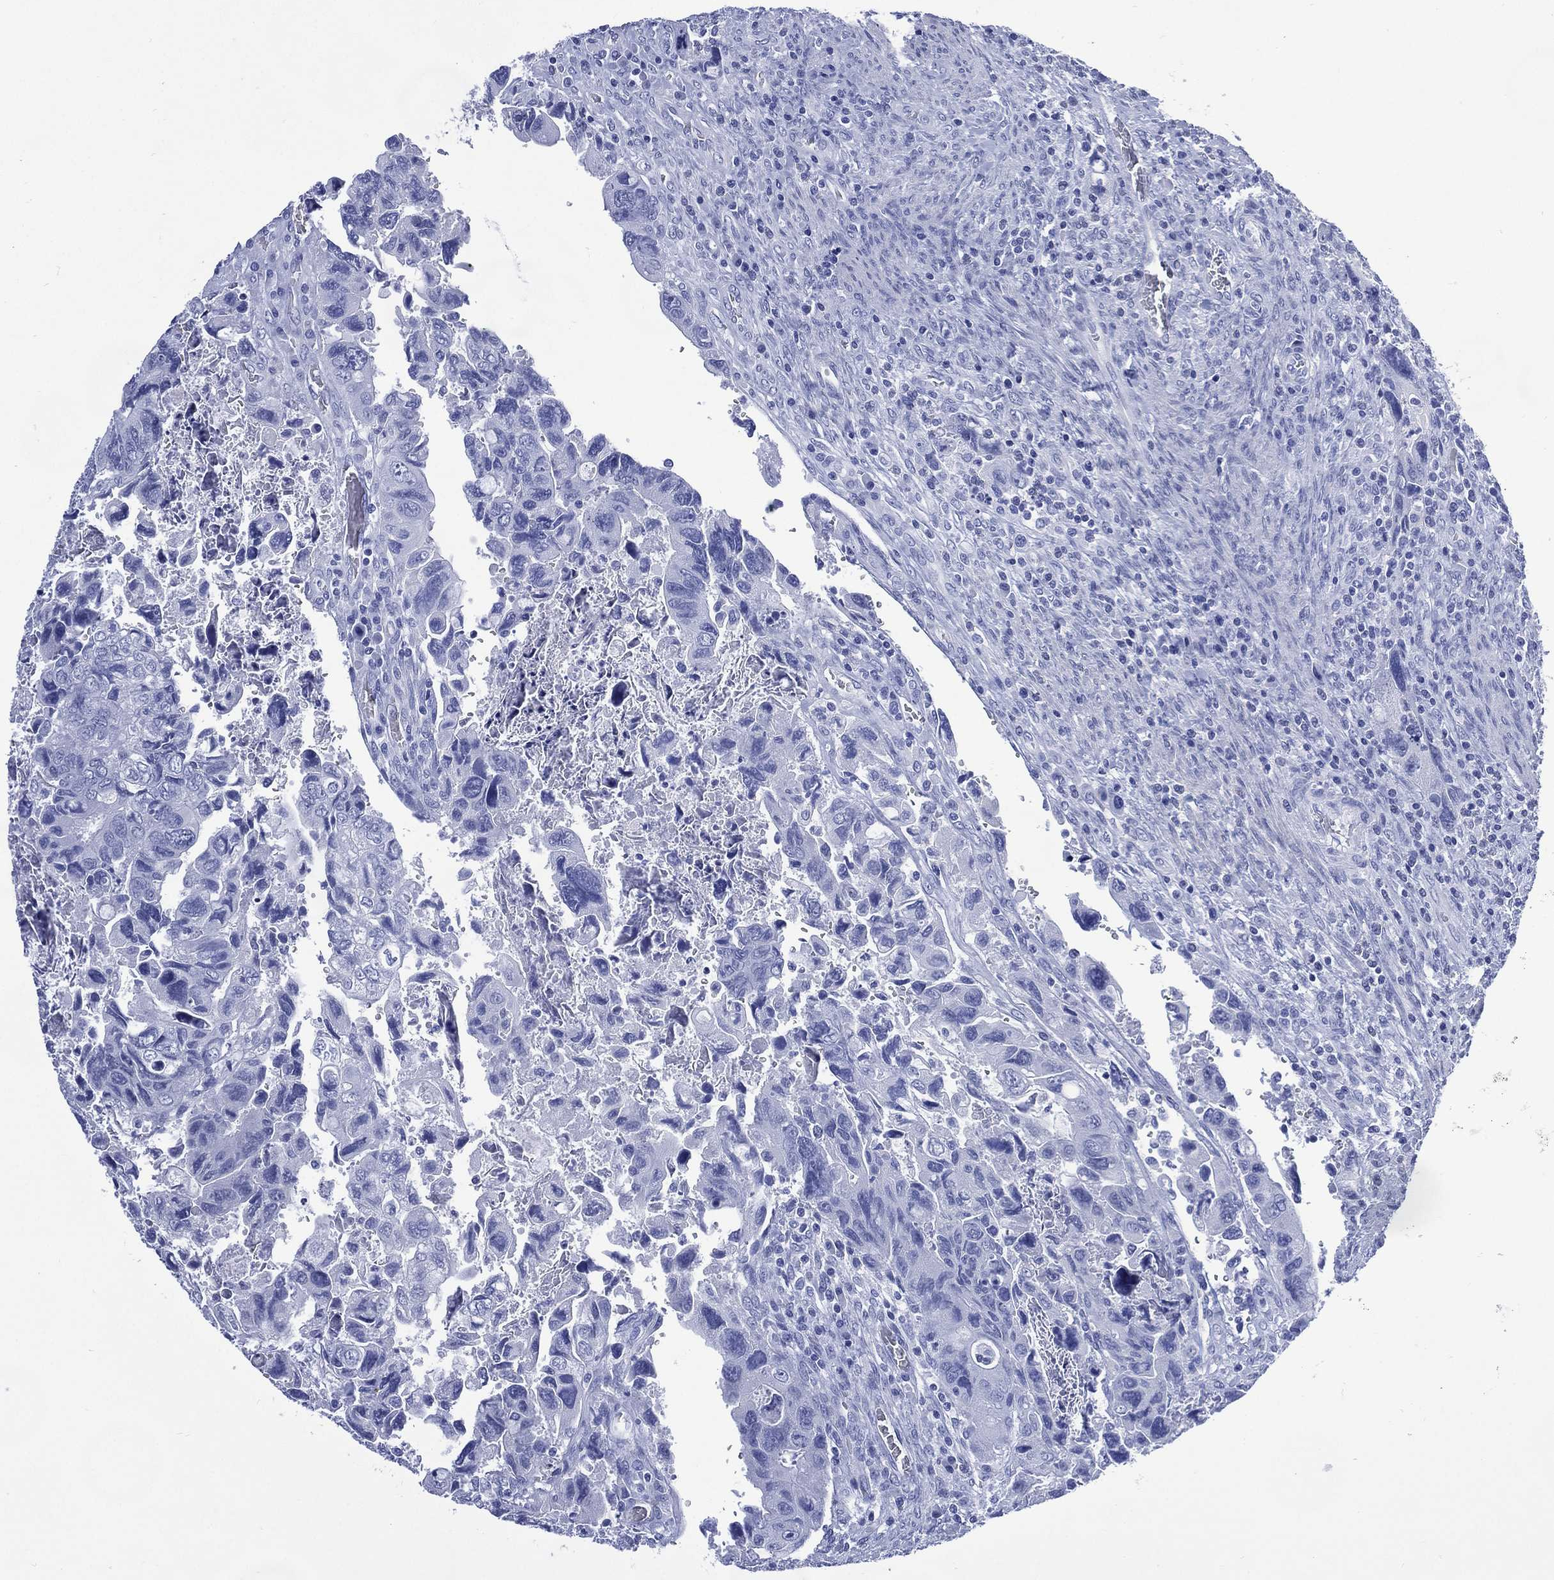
{"staining": {"intensity": "negative", "quantity": "none", "location": "none"}, "tissue": "colorectal cancer", "cell_type": "Tumor cells", "image_type": "cancer", "snomed": [{"axis": "morphology", "description": "Adenocarcinoma, NOS"}, {"axis": "topography", "description": "Rectum"}], "caption": "This is an immunohistochemistry (IHC) image of human colorectal cancer (adenocarcinoma). There is no staining in tumor cells.", "gene": "SHCBP1L", "patient": {"sex": "male", "age": 62}}